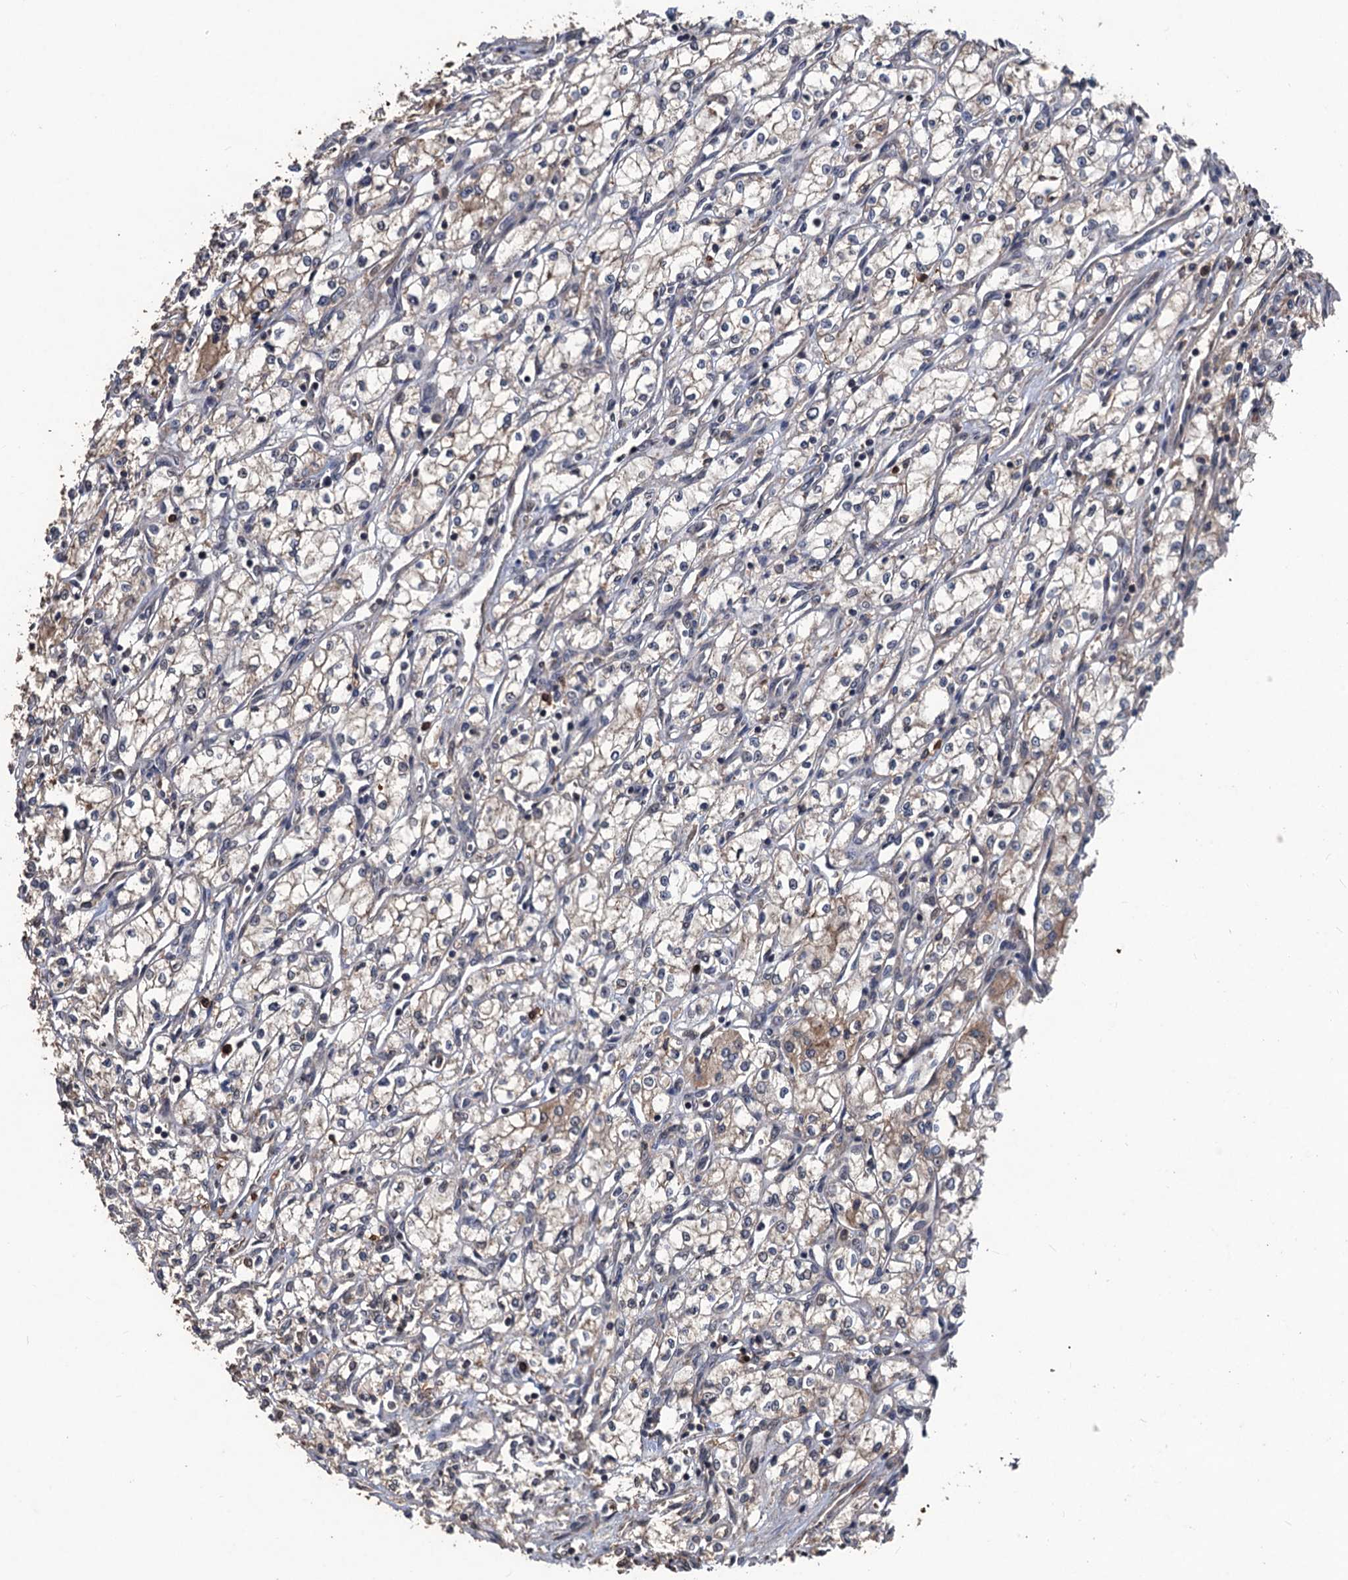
{"staining": {"intensity": "weak", "quantity": "<25%", "location": "cytoplasmic/membranous"}, "tissue": "renal cancer", "cell_type": "Tumor cells", "image_type": "cancer", "snomed": [{"axis": "morphology", "description": "Adenocarcinoma, NOS"}, {"axis": "topography", "description": "Kidney"}], "caption": "IHC of renal adenocarcinoma exhibits no expression in tumor cells.", "gene": "ZNF438", "patient": {"sex": "male", "age": 59}}